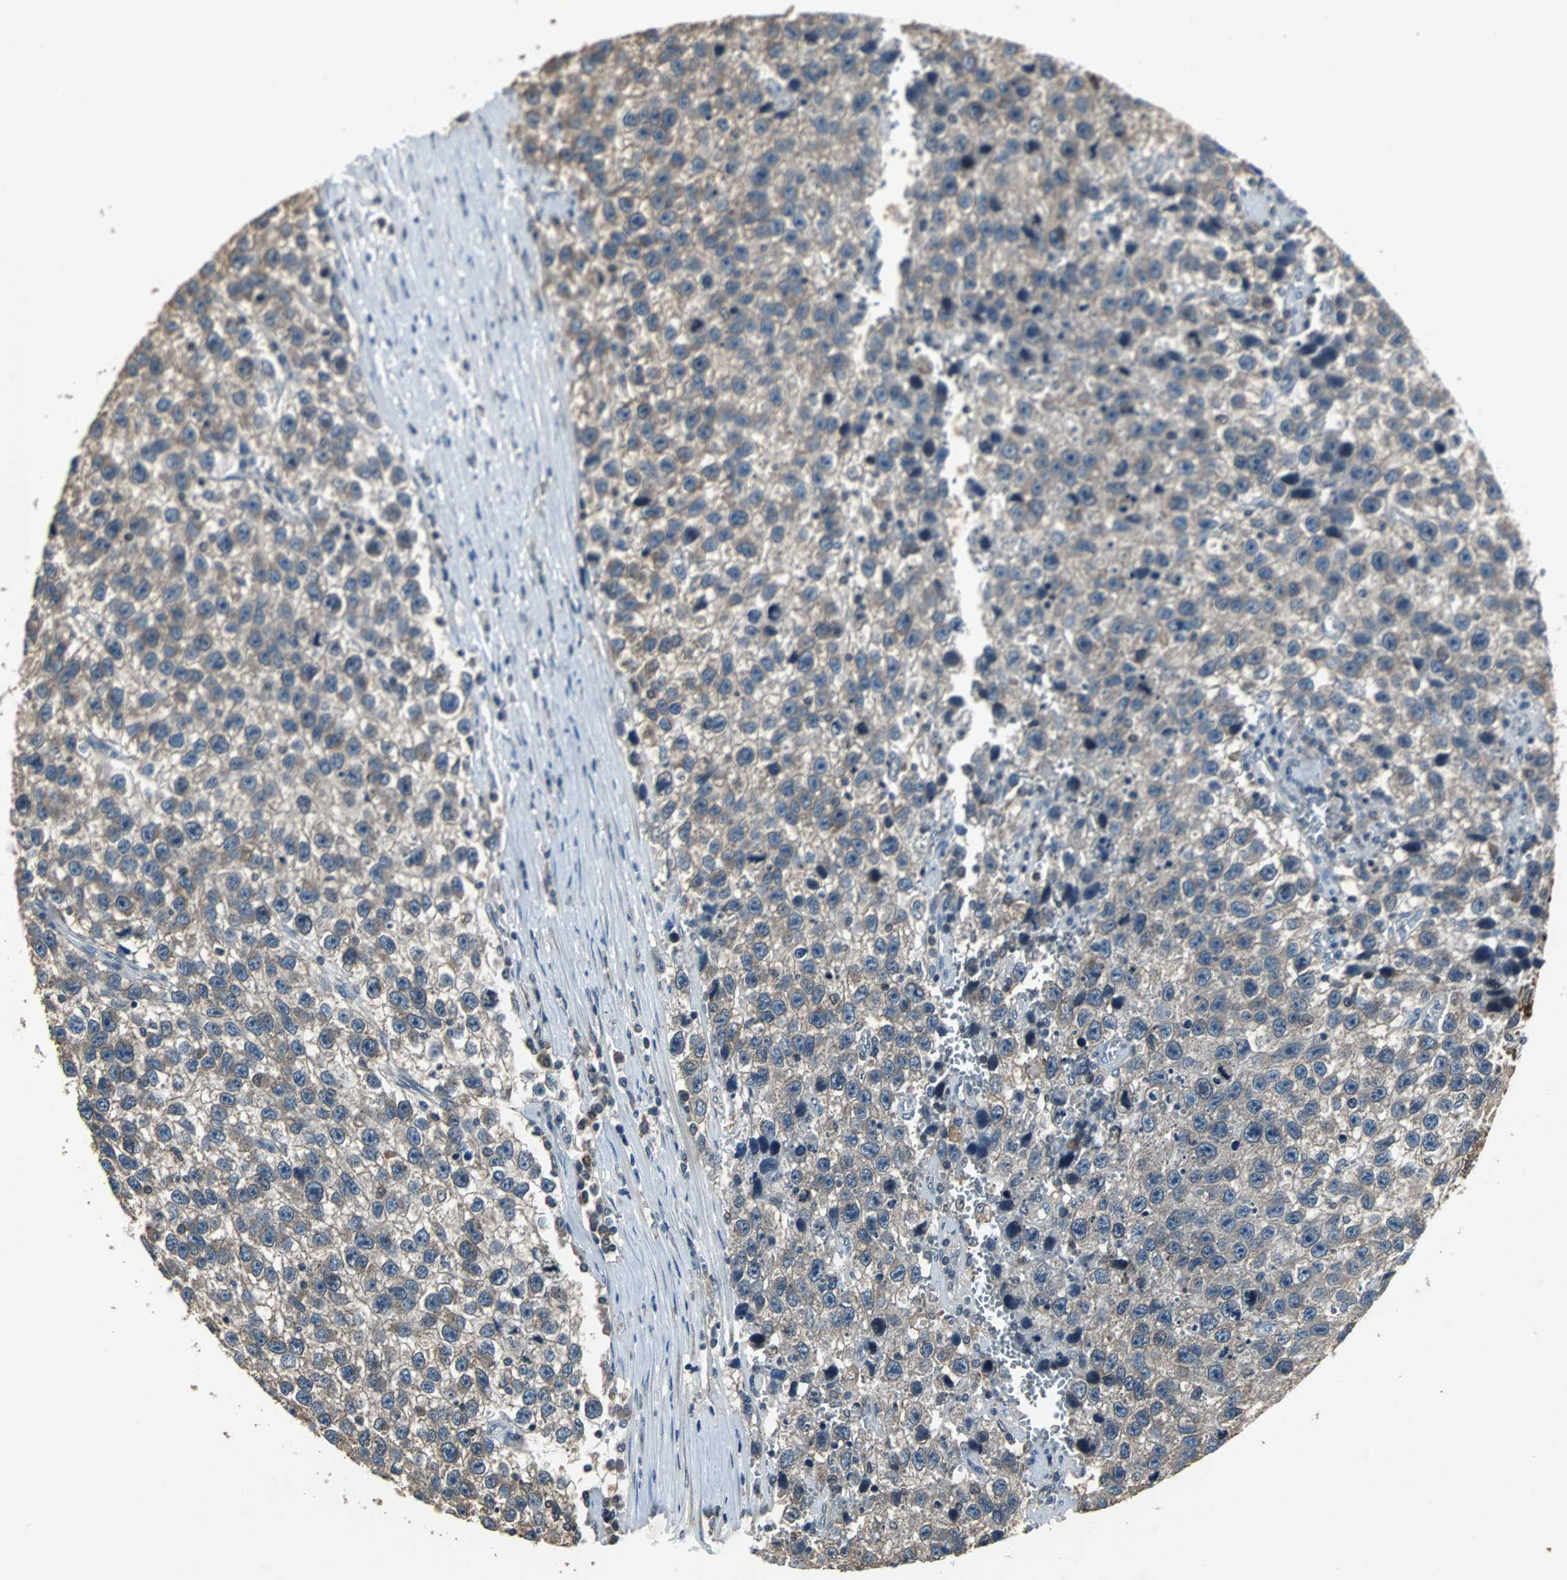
{"staining": {"intensity": "weak", "quantity": ">75%", "location": "cytoplasmic/membranous"}, "tissue": "testis cancer", "cell_type": "Tumor cells", "image_type": "cancer", "snomed": [{"axis": "morphology", "description": "Seminoma, NOS"}, {"axis": "topography", "description": "Testis"}], "caption": "Protein staining by immunohistochemistry (IHC) displays weak cytoplasmic/membranous expression in approximately >75% of tumor cells in seminoma (testis).", "gene": "SOS1", "patient": {"sex": "male", "age": 33}}